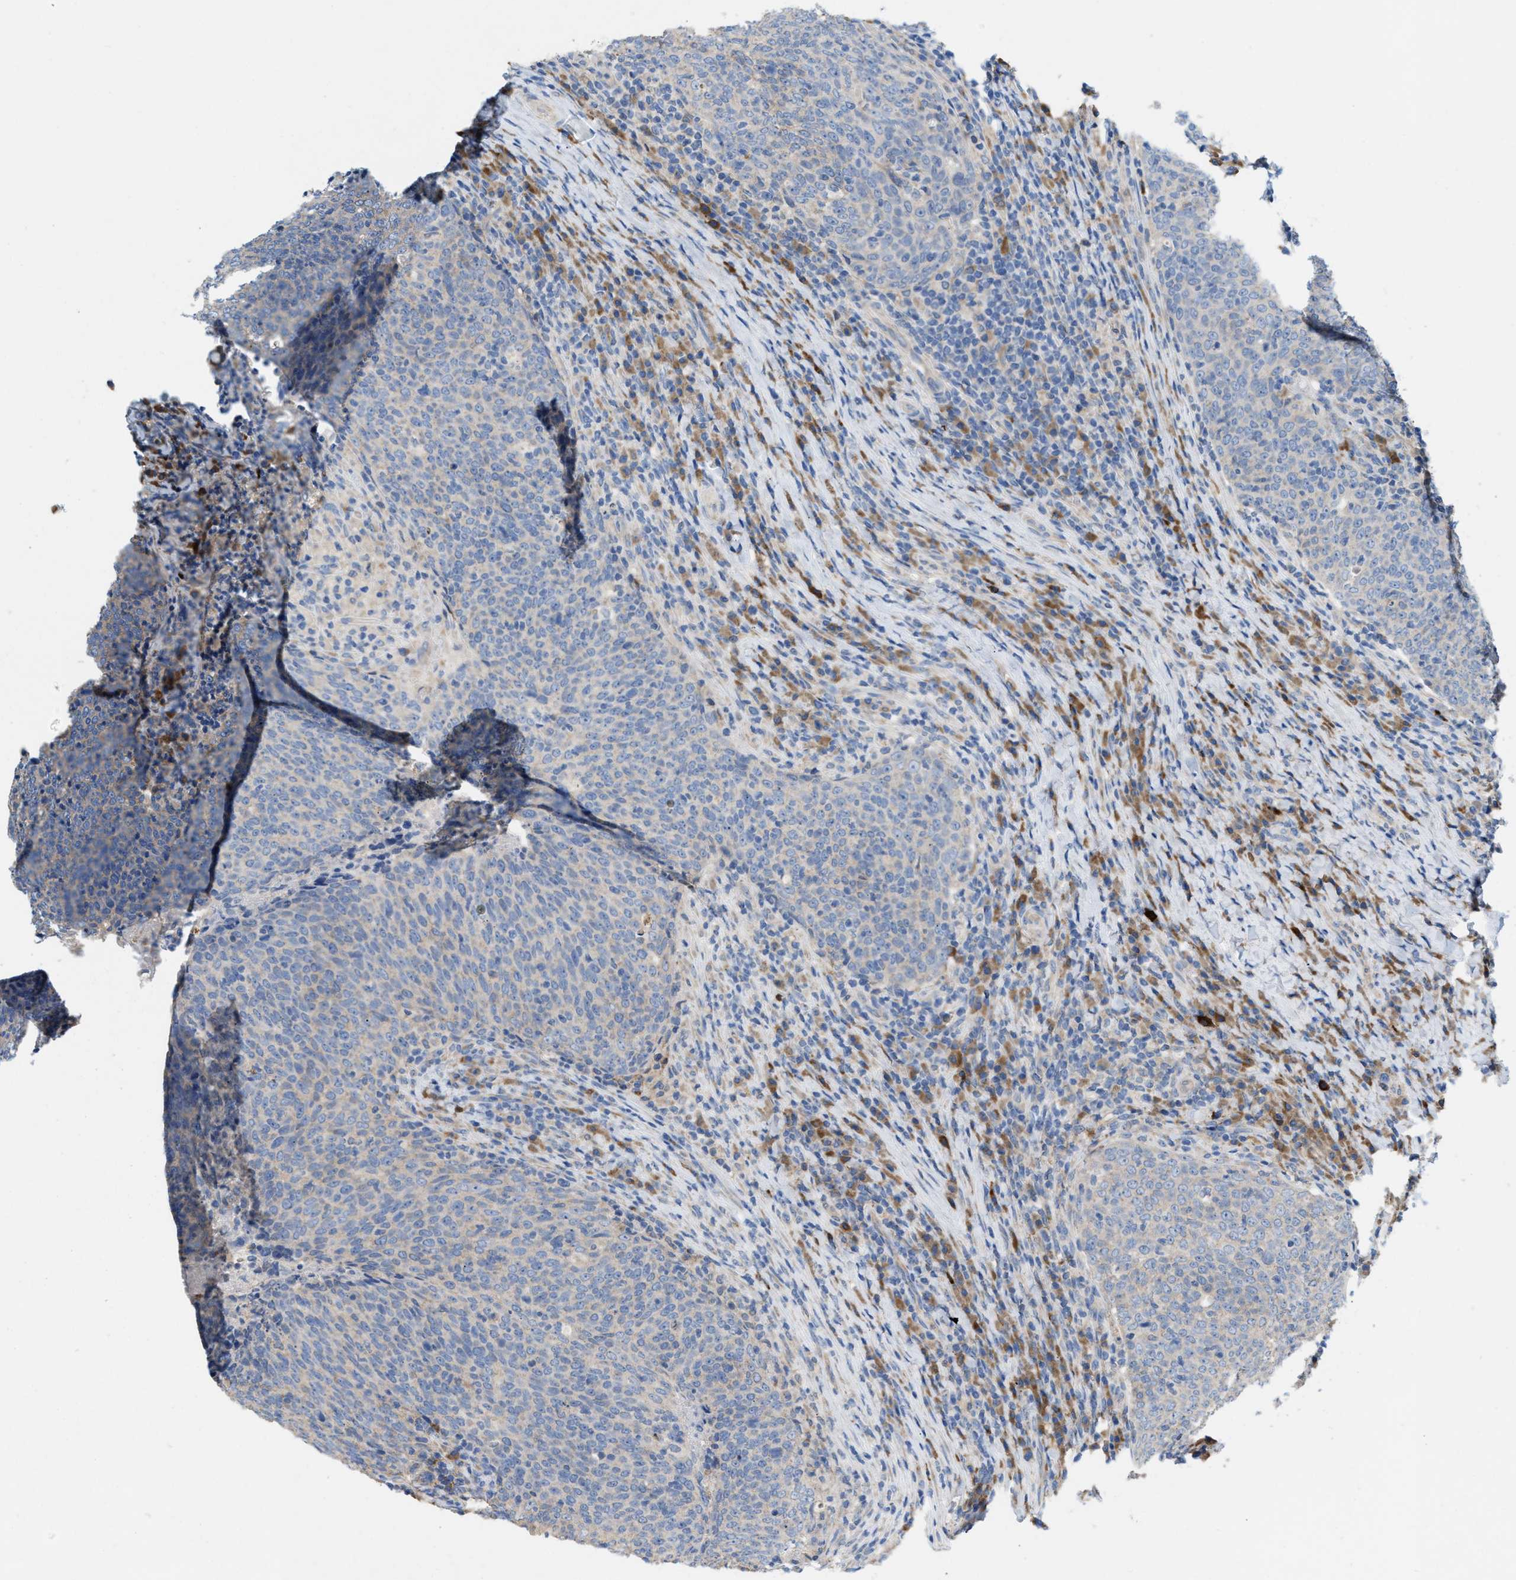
{"staining": {"intensity": "weak", "quantity": "<25%", "location": "cytoplasmic/membranous"}, "tissue": "head and neck cancer", "cell_type": "Tumor cells", "image_type": "cancer", "snomed": [{"axis": "morphology", "description": "Squamous cell carcinoma, NOS"}, {"axis": "morphology", "description": "Squamous cell carcinoma, metastatic, NOS"}, {"axis": "topography", "description": "Lymph node"}, {"axis": "topography", "description": "Head-Neck"}], "caption": "A high-resolution image shows IHC staining of head and neck cancer, which shows no significant staining in tumor cells.", "gene": "DYNC2I1", "patient": {"sex": "male", "age": 62}}